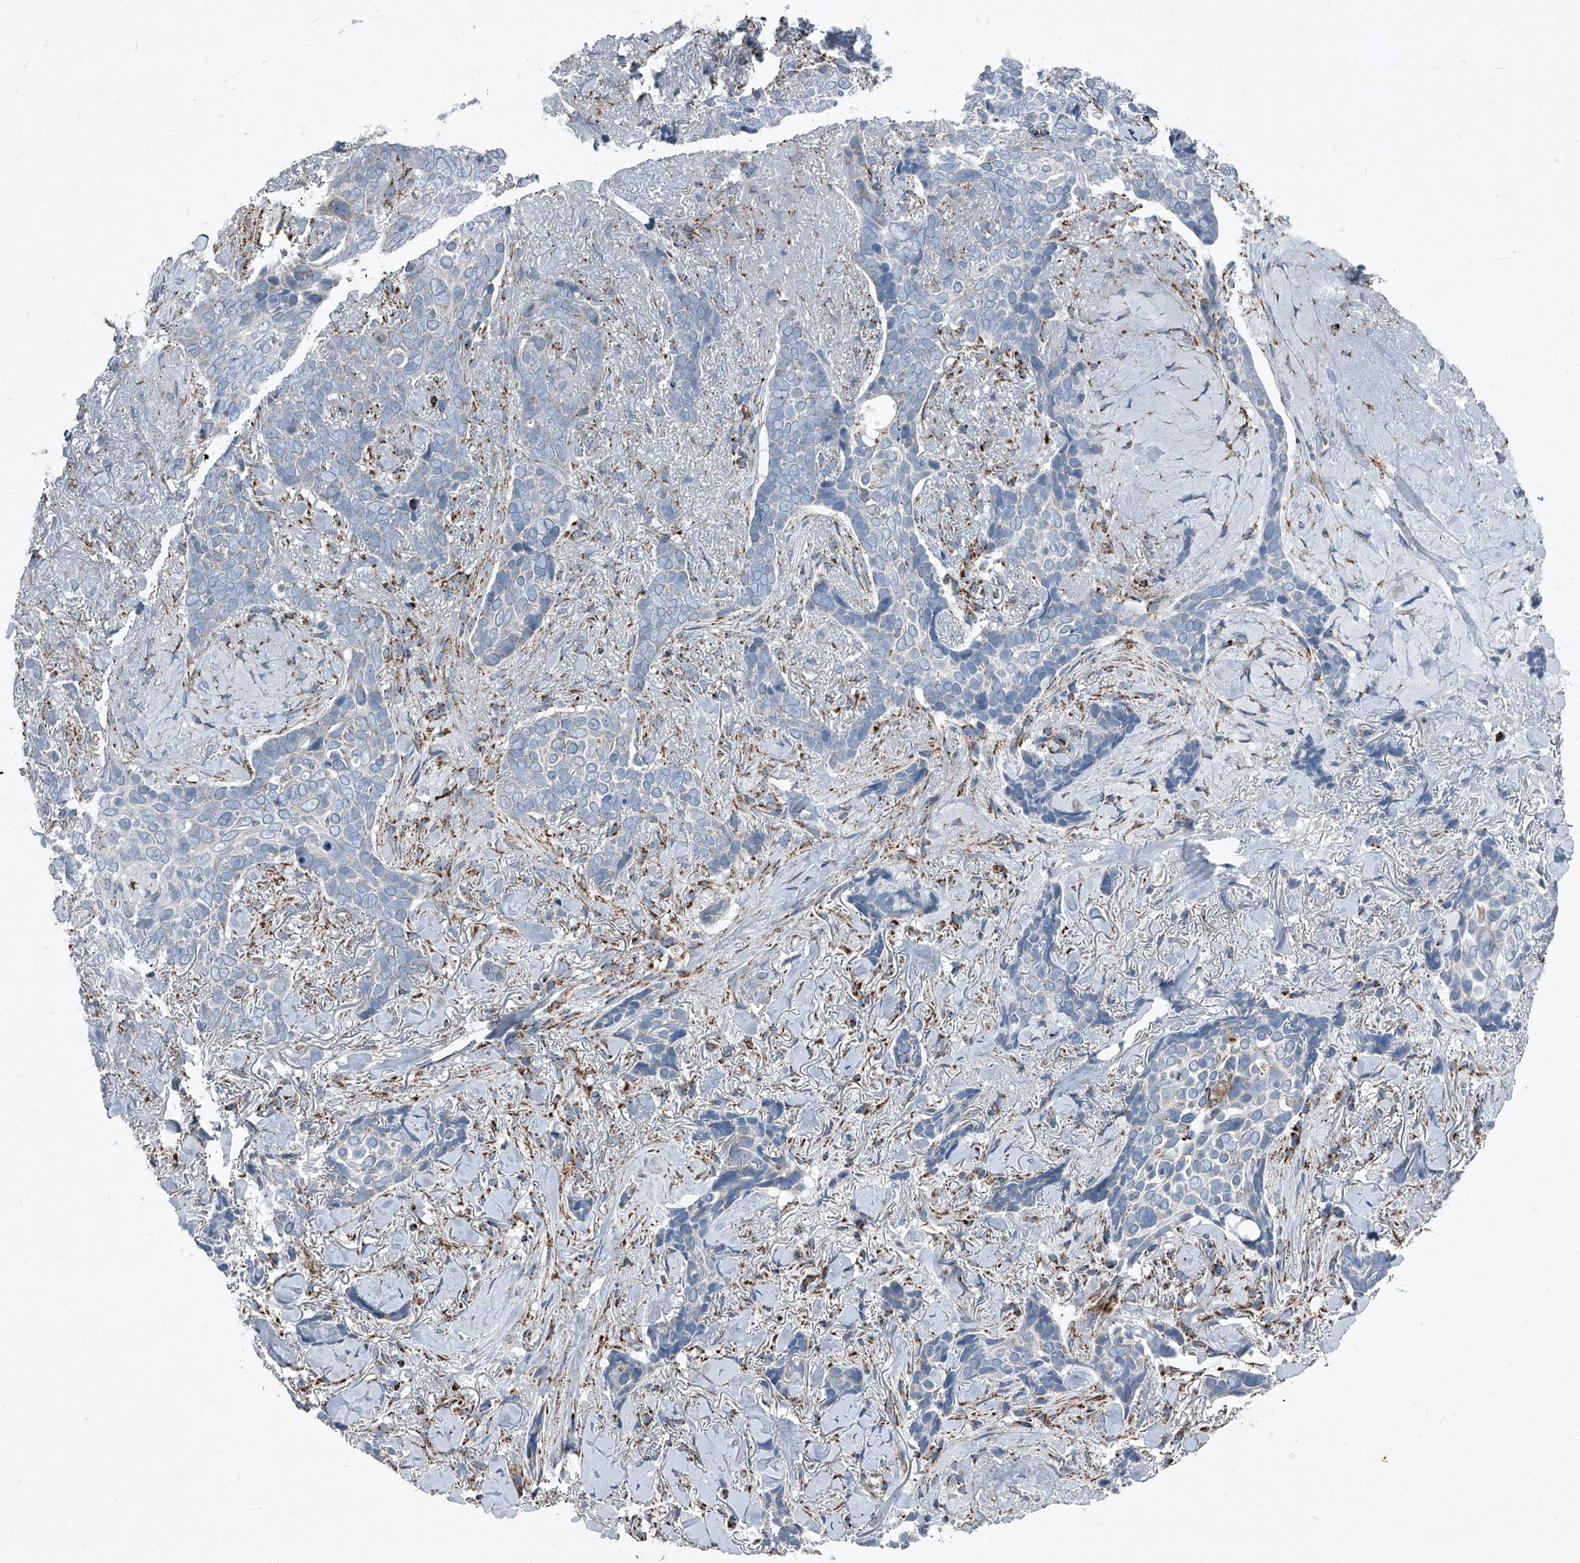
{"staining": {"intensity": "negative", "quantity": "none", "location": "none"}, "tissue": "skin cancer", "cell_type": "Tumor cells", "image_type": "cancer", "snomed": [{"axis": "morphology", "description": "Basal cell carcinoma"}, {"axis": "topography", "description": "Skin"}], "caption": "Skin basal cell carcinoma stained for a protein using IHC shows no expression tumor cells.", "gene": "CHRNA7", "patient": {"sex": "female", "age": 82}}